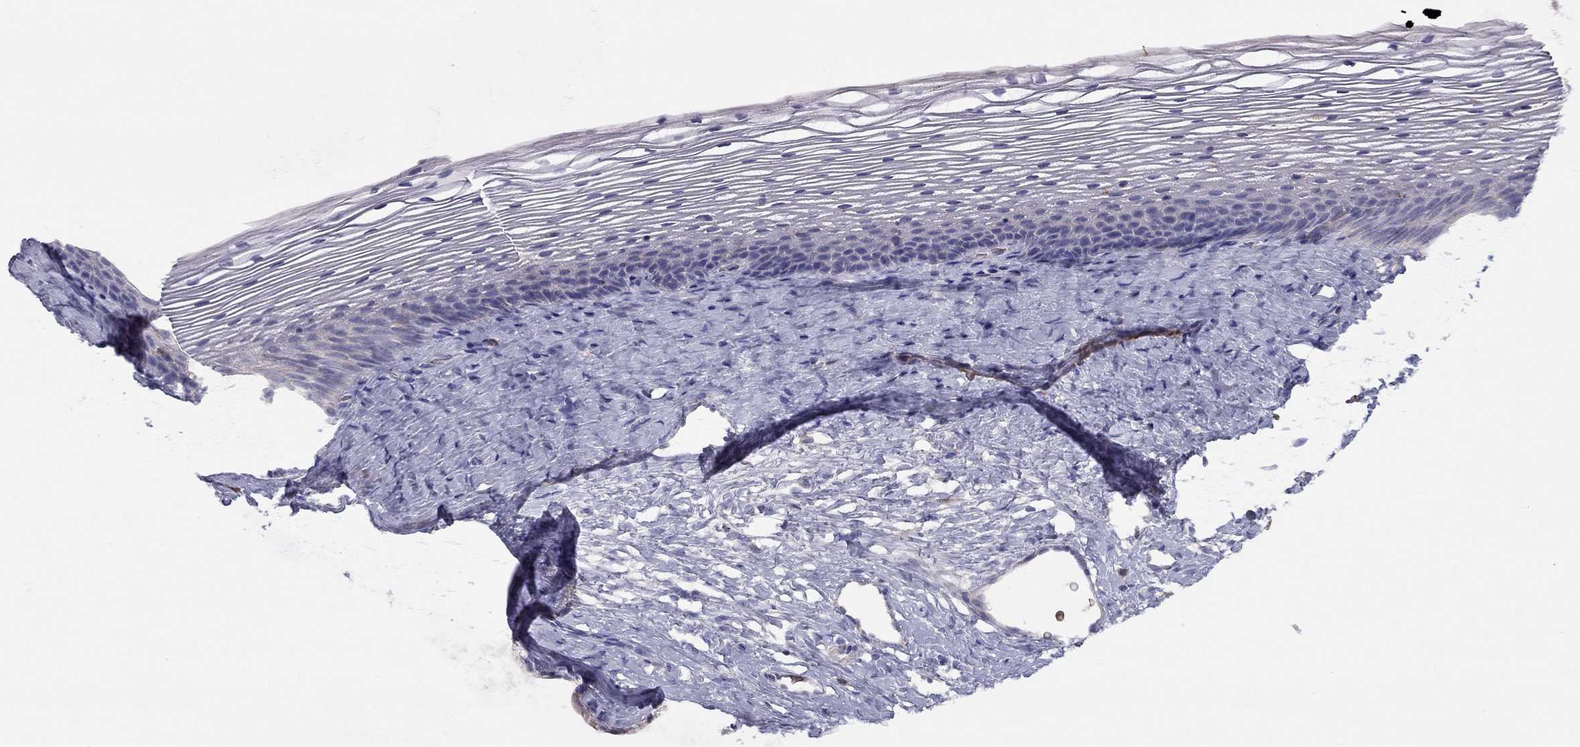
{"staining": {"intensity": "negative", "quantity": "none", "location": "none"}, "tissue": "cervix", "cell_type": "Glandular cells", "image_type": "normal", "snomed": [{"axis": "morphology", "description": "Normal tissue, NOS"}, {"axis": "topography", "description": "Cervix"}], "caption": "Glandular cells are negative for brown protein staining in benign cervix. (DAB (3,3'-diaminobenzidine) IHC visualized using brightfield microscopy, high magnification).", "gene": "RHCE", "patient": {"sex": "female", "age": 39}}